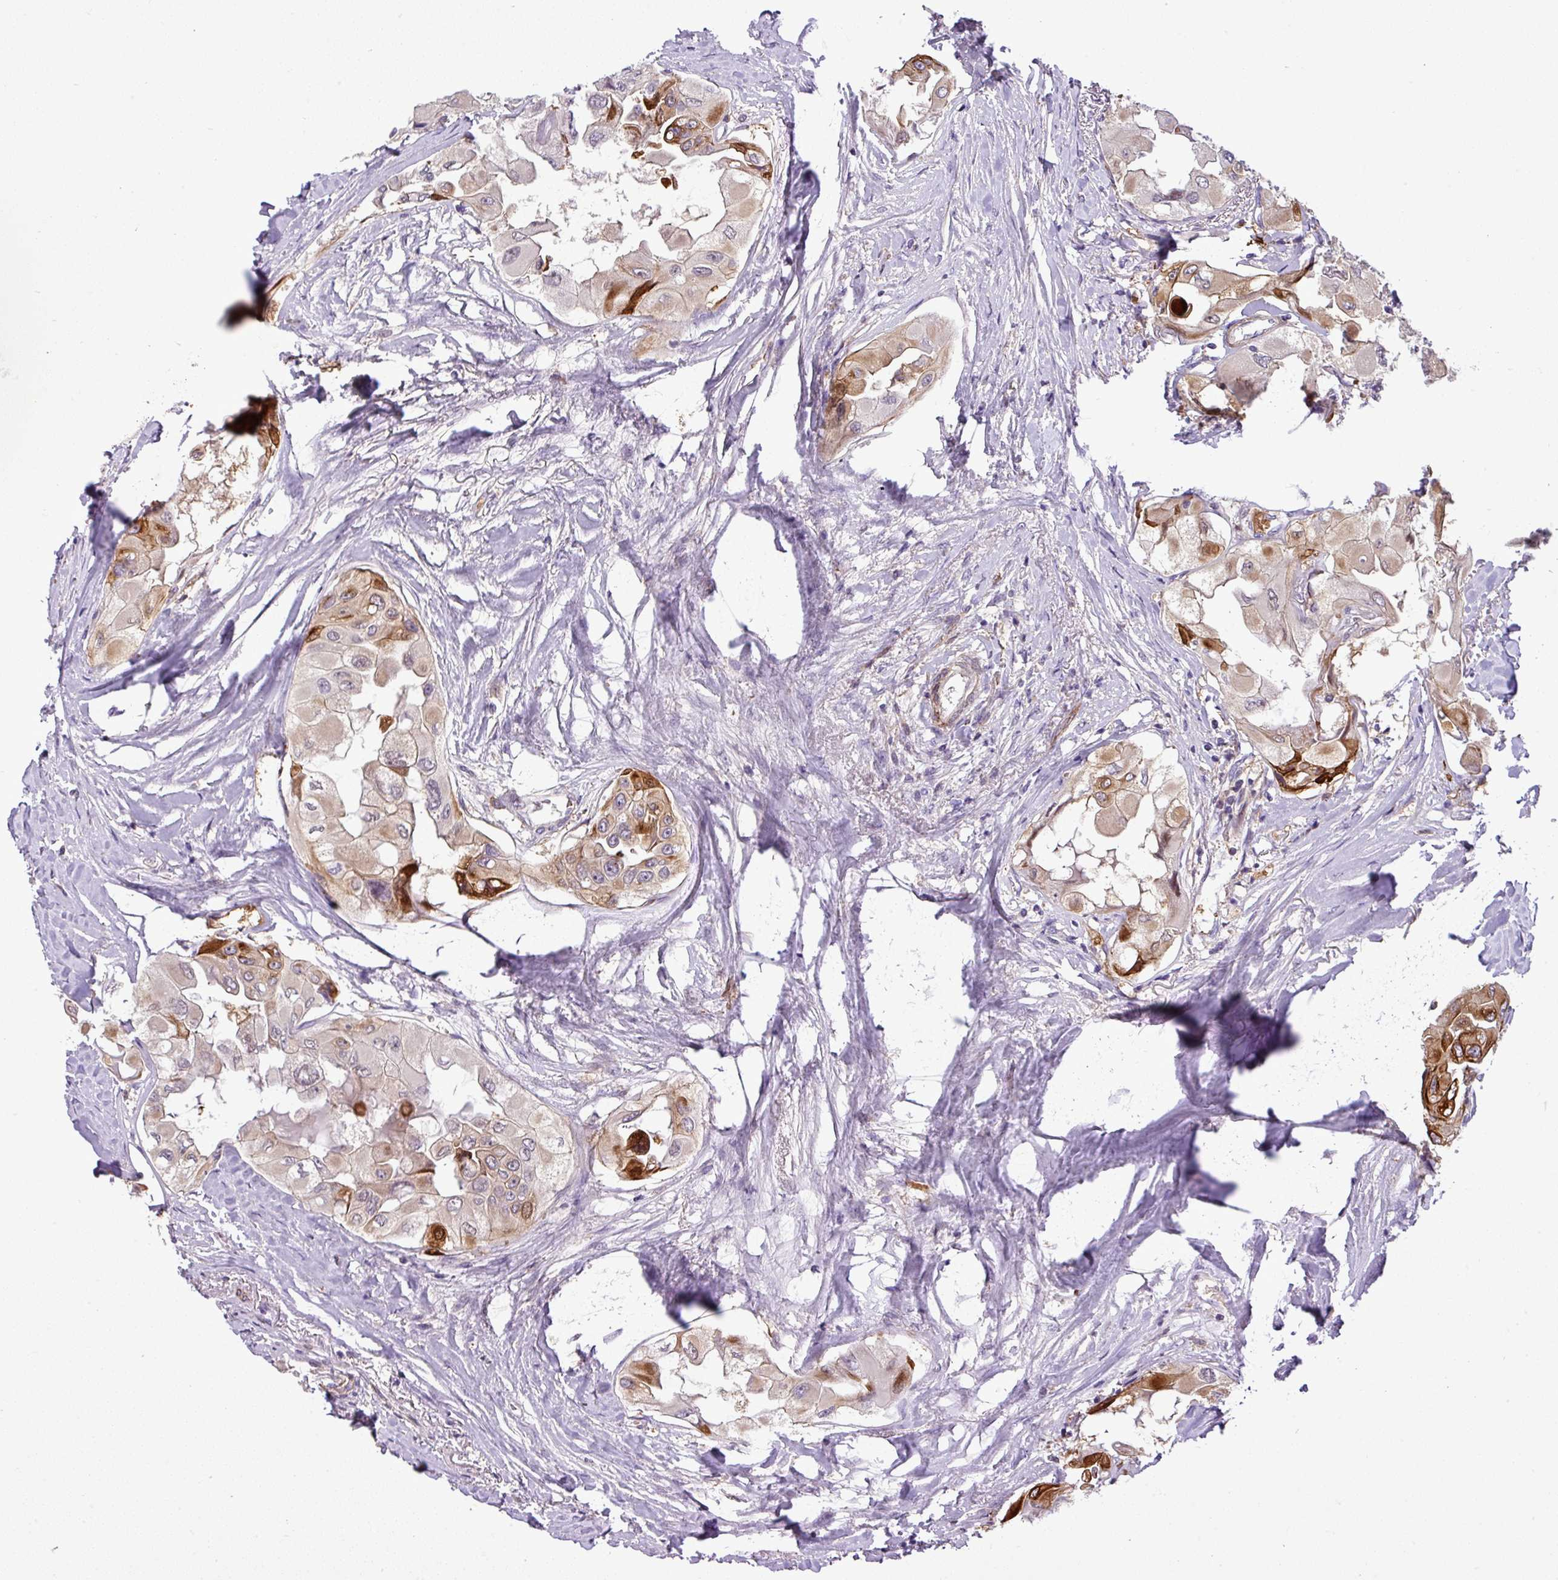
{"staining": {"intensity": "moderate", "quantity": "<25%", "location": "cytoplasmic/membranous,nuclear"}, "tissue": "thyroid cancer", "cell_type": "Tumor cells", "image_type": "cancer", "snomed": [{"axis": "morphology", "description": "Normal tissue, NOS"}, {"axis": "morphology", "description": "Papillary adenocarcinoma, NOS"}, {"axis": "topography", "description": "Thyroid gland"}], "caption": "DAB immunohistochemical staining of thyroid papillary adenocarcinoma exhibits moderate cytoplasmic/membranous and nuclear protein expression in about <25% of tumor cells.", "gene": "NBEAL2", "patient": {"sex": "female", "age": 59}}